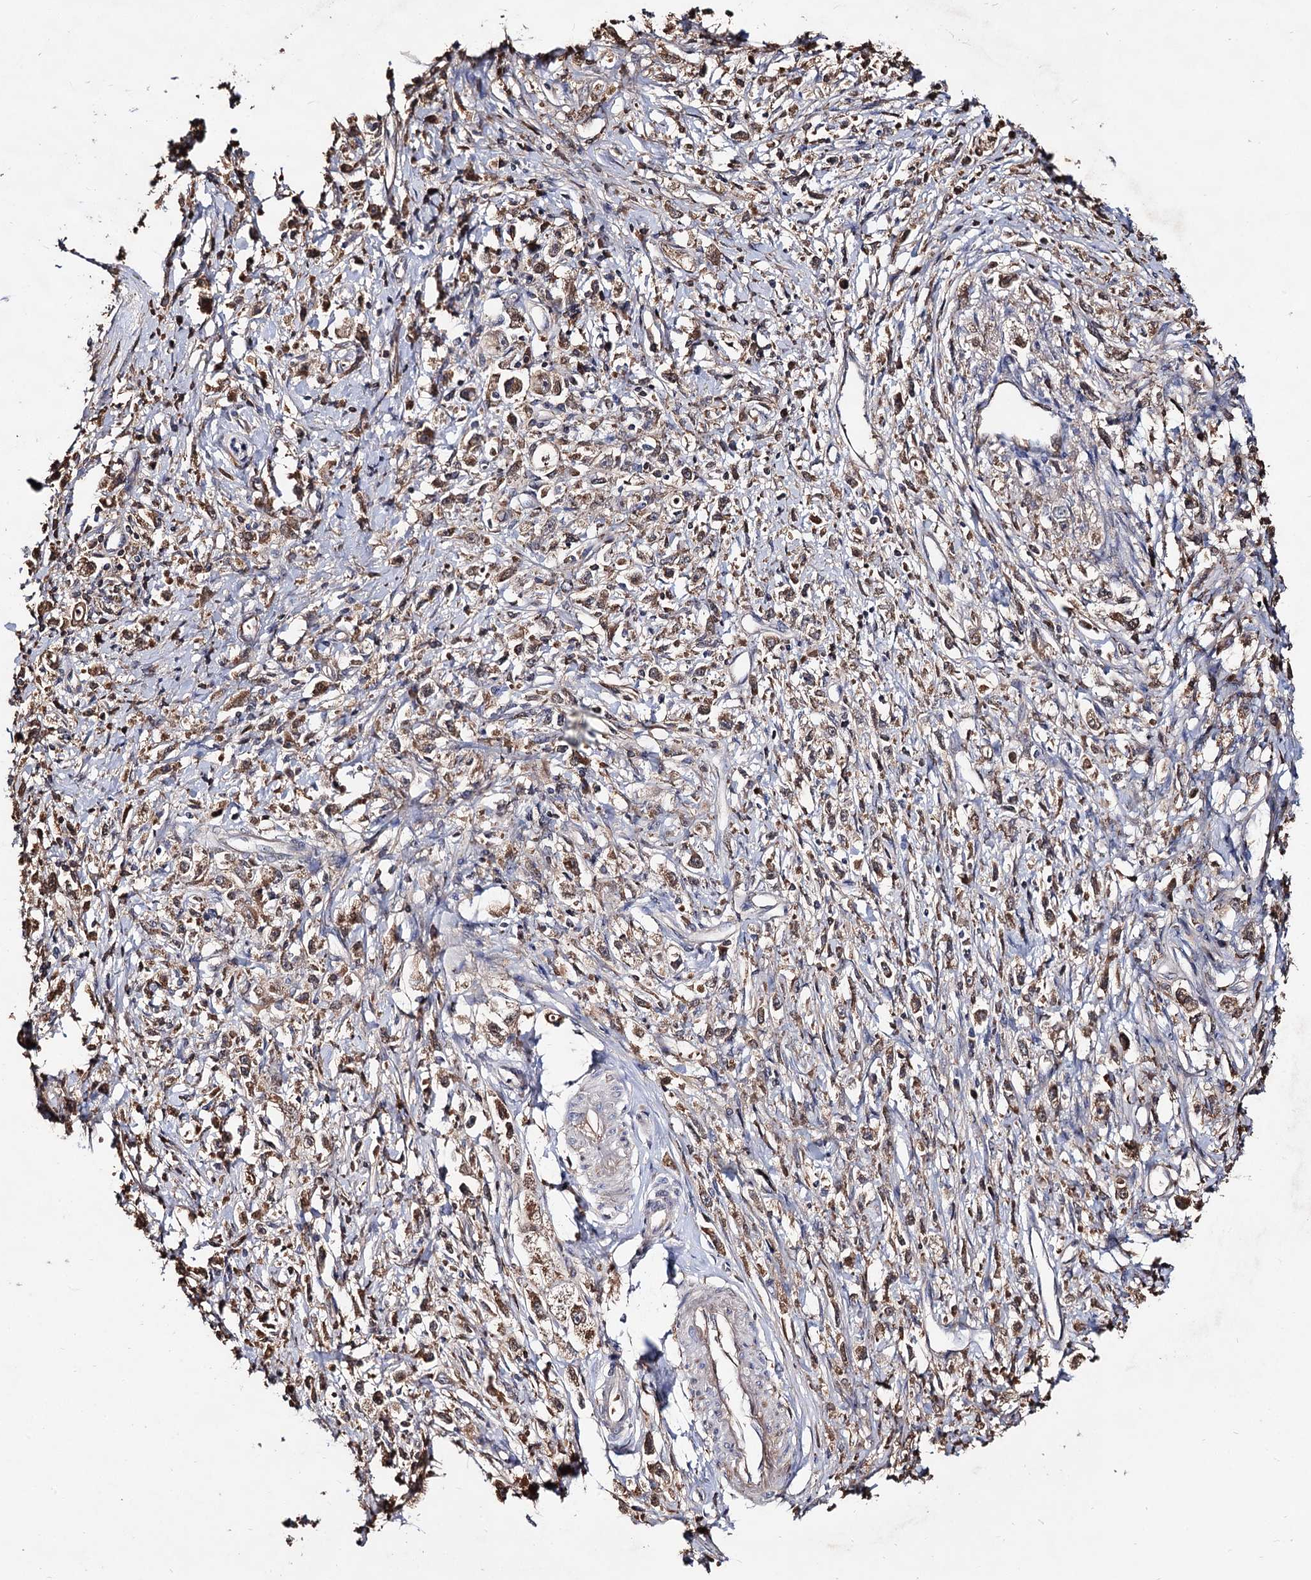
{"staining": {"intensity": "moderate", "quantity": ">75%", "location": "cytoplasmic/membranous"}, "tissue": "stomach cancer", "cell_type": "Tumor cells", "image_type": "cancer", "snomed": [{"axis": "morphology", "description": "Adenocarcinoma, NOS"}, {"axis": "topography", "description": "Stomach"}], "caption": "Immunohistochemical staining of human stomach cancer (adenocarcinoma) shows medium levels of moderate cytoplasmic/membranous protein positivity in about >75% of tumor cells. The staining is performed using DAB brown chromogen to label protein expression. The nuclei are counter-stained blue using hematoxylin.", "gene": "ARFIP2", "patient": {"sex": "female", "age": 59}}